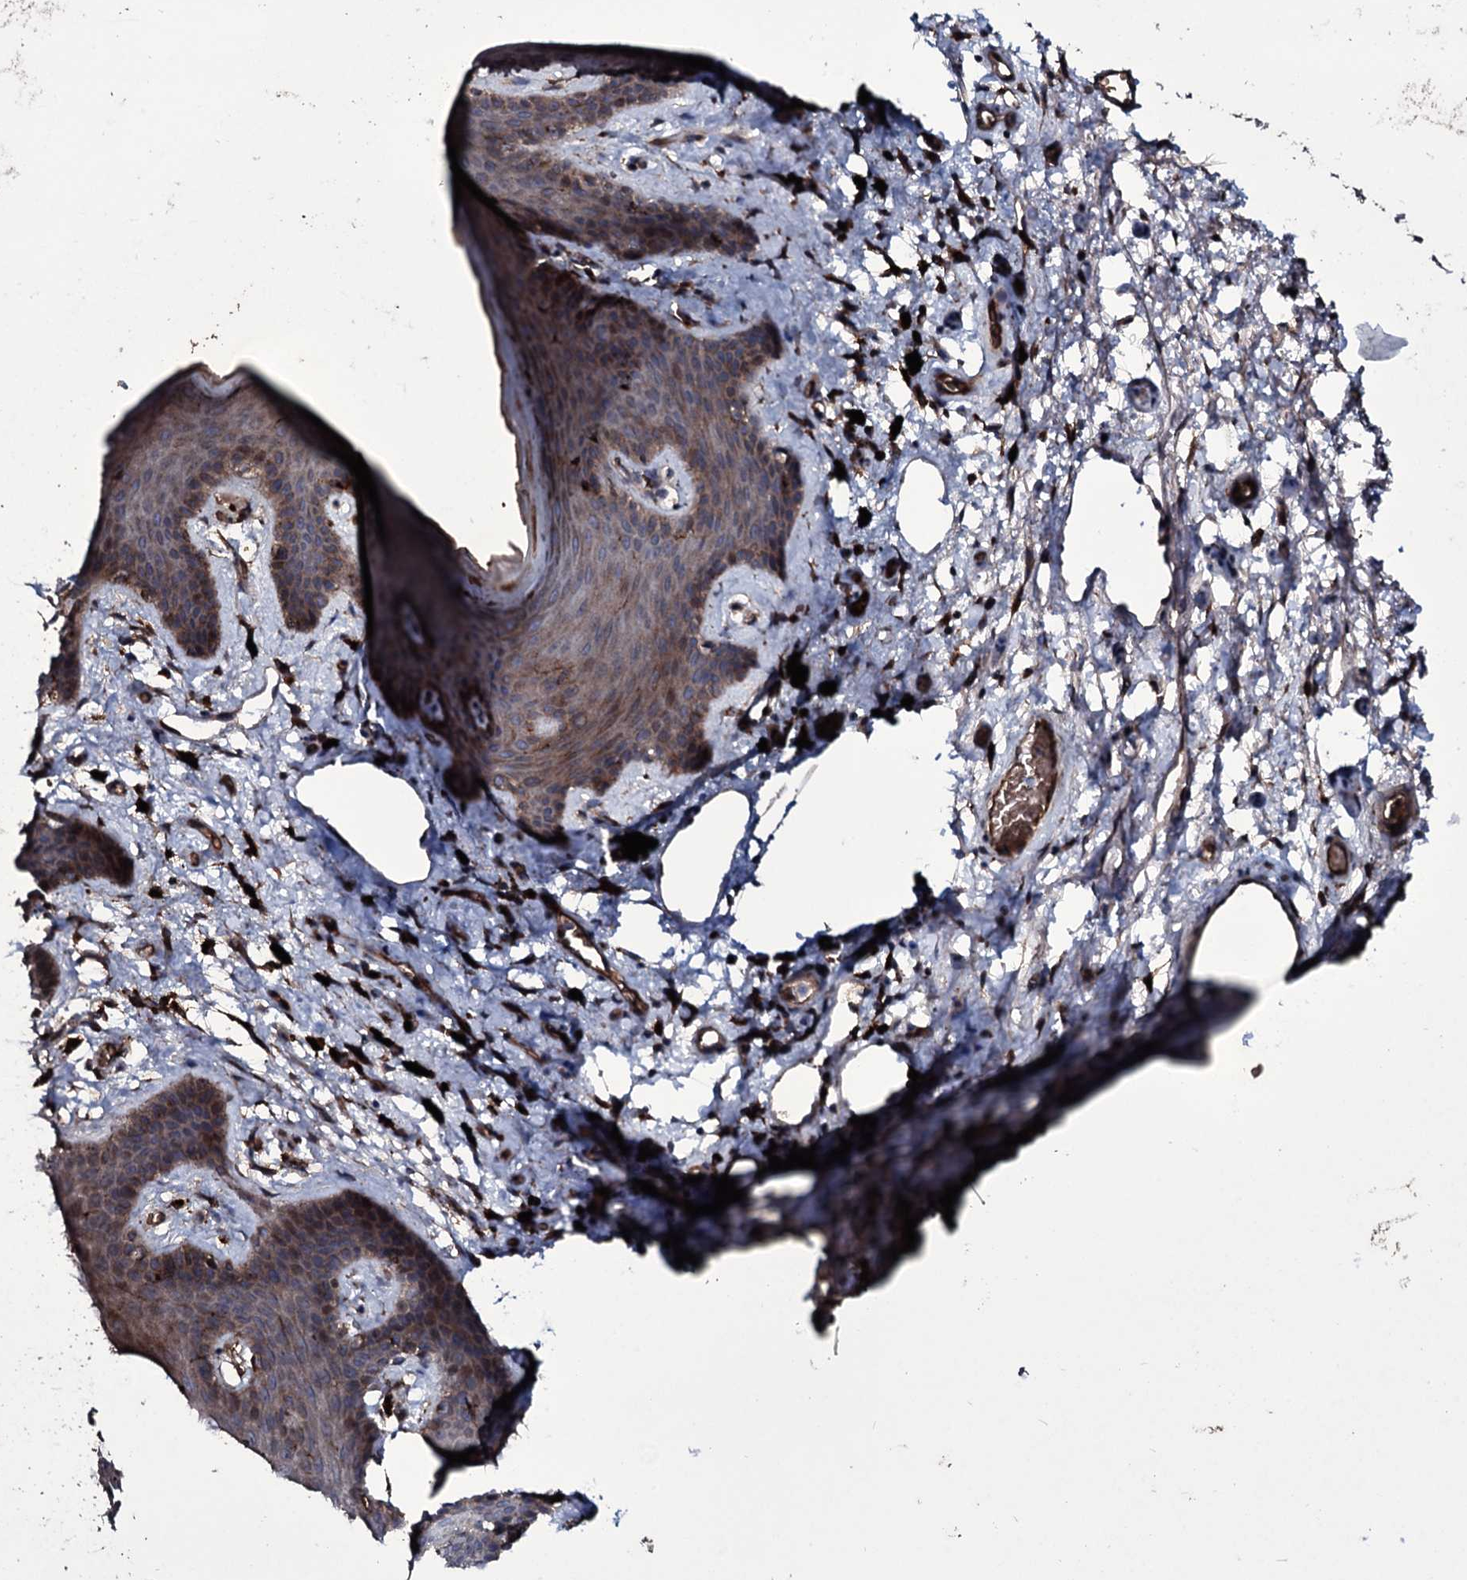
{"staining": {"intensity": "moderate", "quantity": "25%-75%", "location": "cytoplasmic/membranous"}, "tissue": "skin", "cell_type": "Epidermal cells", "image_type": "normal", "snomed": [{"axis": "morphology", "description": "Normal tissue, NOS"}, {"axis": "topography", "description": "Anal"}], "caption": "A high-resolution micrograph shows immunohistochemistry (IHC) staining of benign skin, which exhibits moderate cytoplasmic/membranous expression in about 25%-75% of epidermal cells. The protein of interest is shown in brown color, while the nuclei are stained blue.", "gene": "ZSWIM8", "patient": {"sex": "female", "age": 46}}